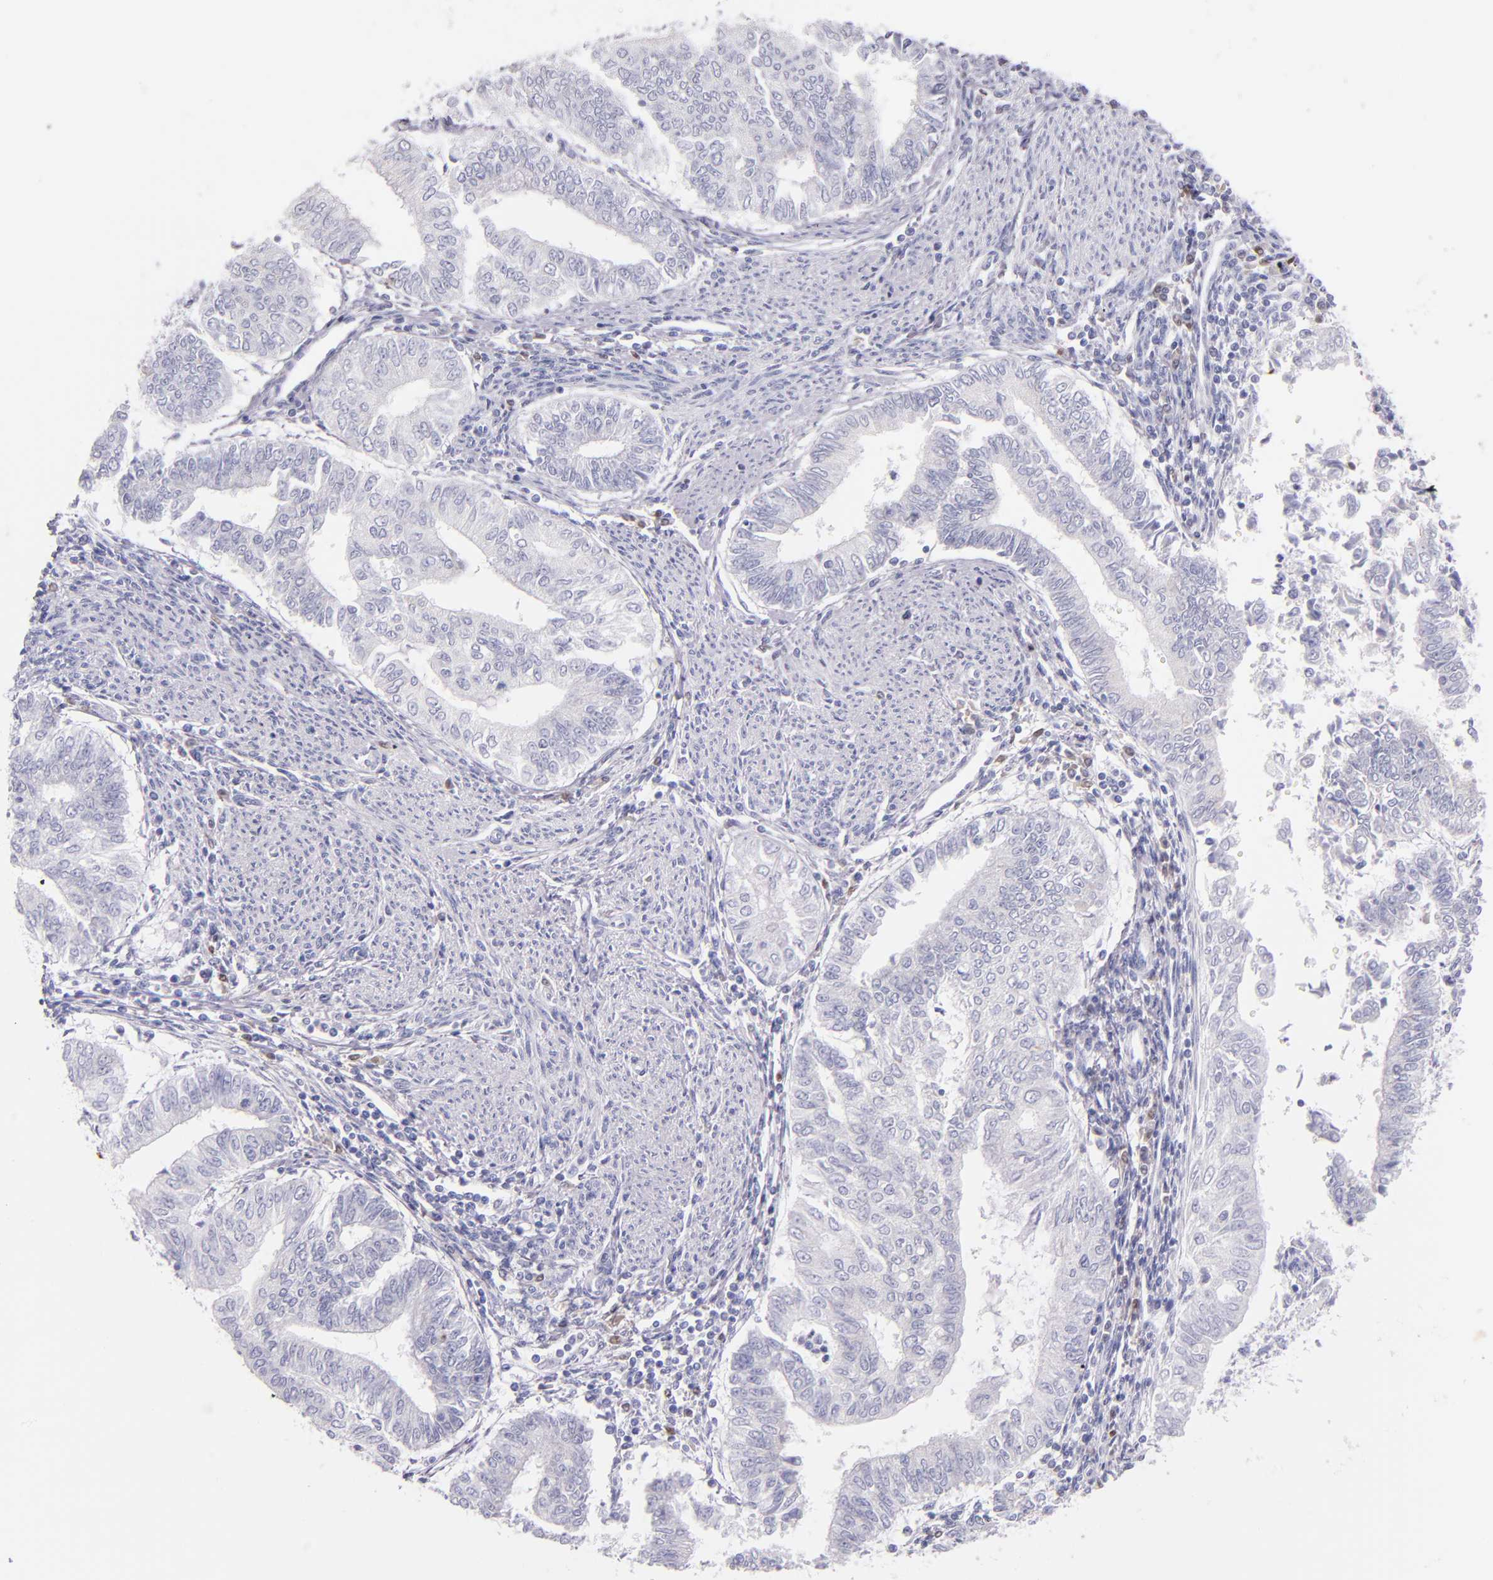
{"staining": {"intensity": "negative", "quantity": "none", "location": "none"}, "tissue": "endometrial cancer", "cell_type": "Tumor cells", "image_type": "cancer", "snomed": [{"axis": "morphology", "description": "Adenocarcinoma, NOS"}, {"axis": "topography", "description": "Endometrium"}], "caption": "Tumor cells show no significant staining in adenocarcinoma (endometrial).", "gene": "IRF4", "patient": {"sex": "female", "age": 66}}